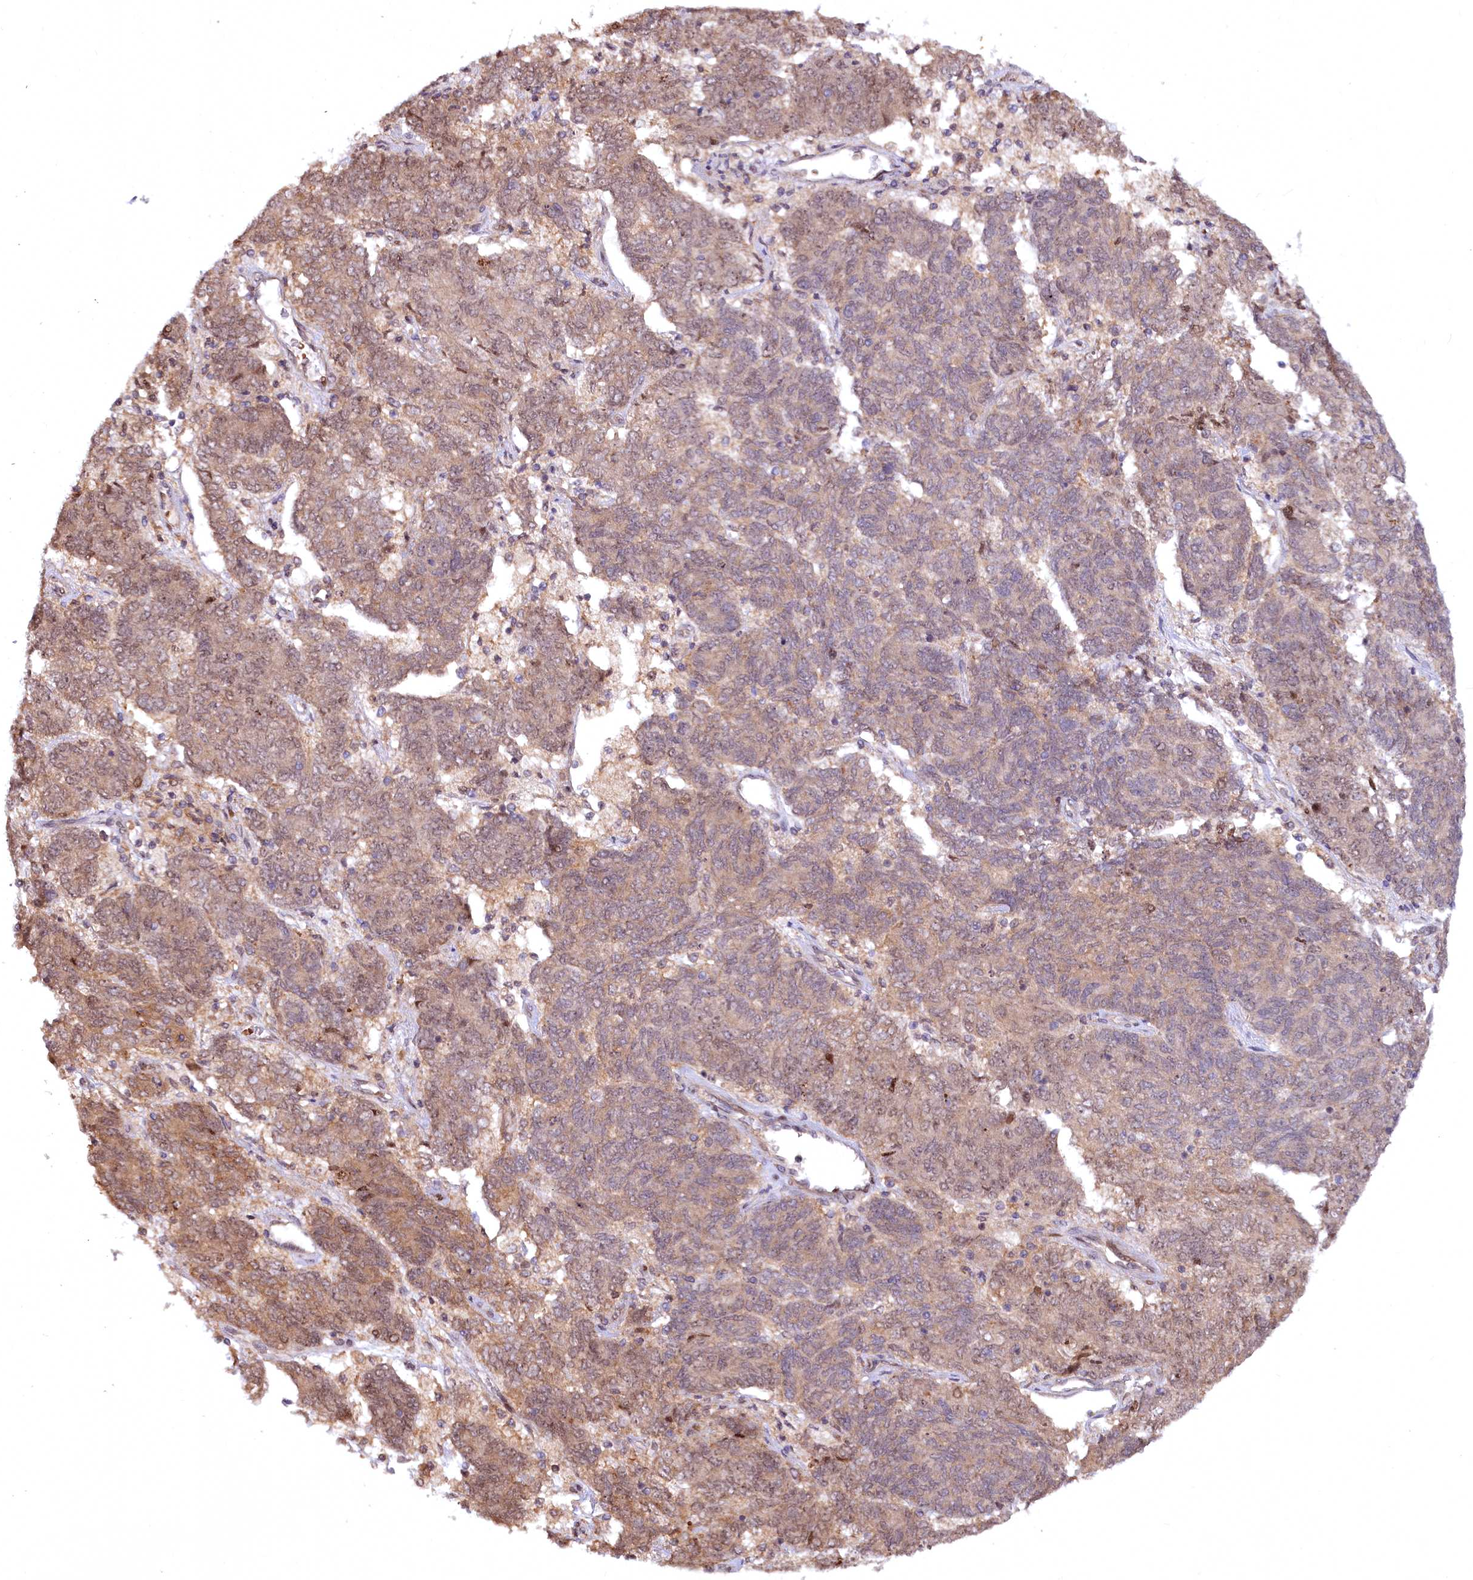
{"staining": {"intensity": "weak", "quantity": ">75%", "location": "cytoplasmic/membranous"}, "tissue": "endometrial cancer", "cell_type": "Tumor cells", "image_type": "cancer", "snomed": [{"axis": "morphology", "description": "Adenocarcinoma, NOS"}, {"axis": "topography", "description": "Endometrium"}], "caption": "Immunohistochemical staining of adenocarcinoma (endometrial) shows weak cytoplasmic/membranous protein staining in about >75% of tumor cells. The staining was performed using DAB (3,3'-diaminobenzidine) to visualize the protein expression in brown, while the nuclei were stained in blue with hematoxylin (Magnification: 20x).", "gene": "N4BP2L1", "patient": {"sex": "female", "age": 80}}